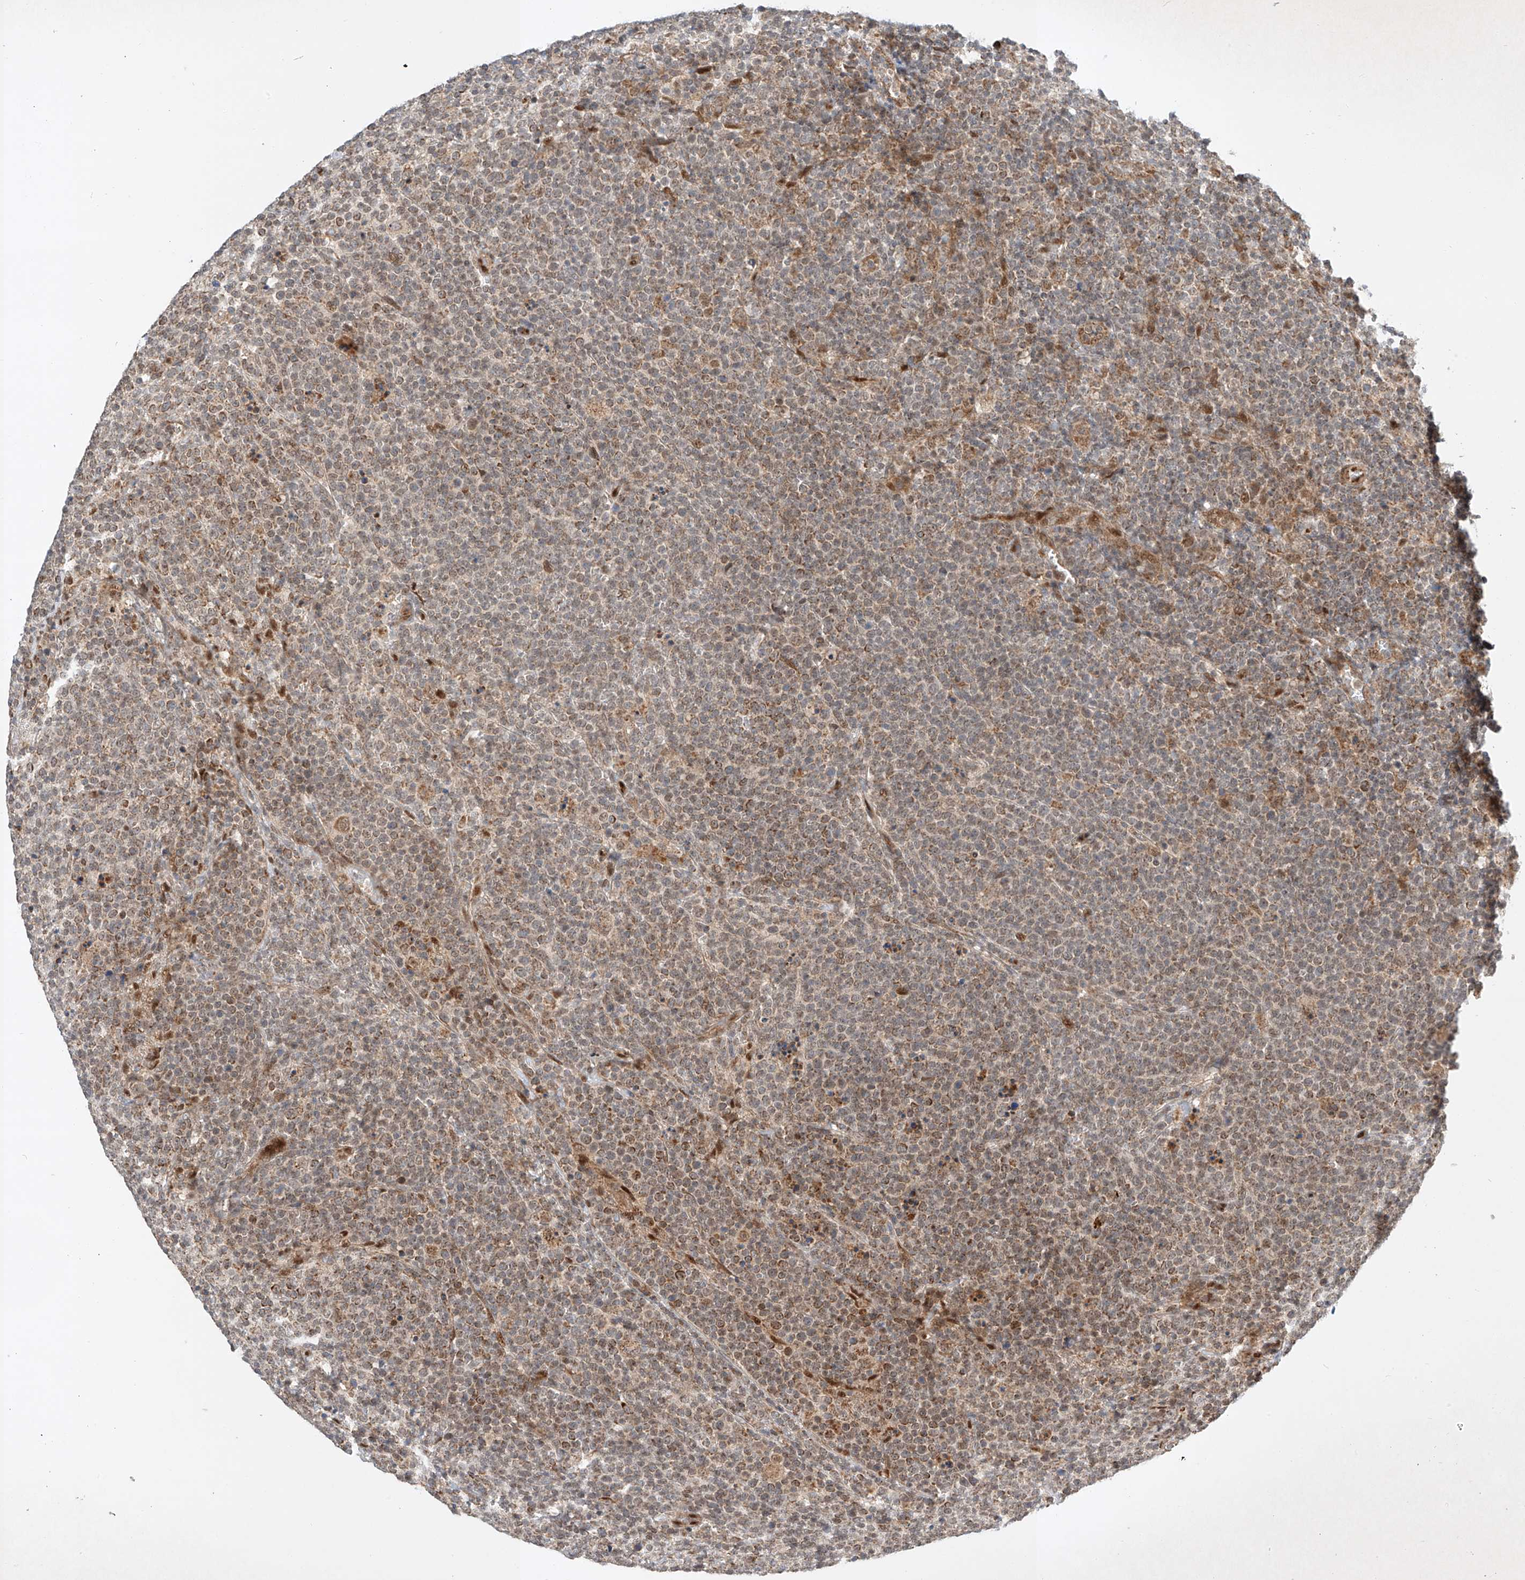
{"staining": {"intensity": "moderate", "quantity": "25%-75%", "location": "cytoplasmic/membranous"}, "tissue": "lymphoma", "cell_type": "Tumor cells", "image_type": "cancer", "snomed": [{"axis": "morphology", "description": "Malignant lymphoma, non-Hodgkin's type, High grade"}, {"axis": "topography", "description": "Lymph node"}], "caption": "Immunohistochemical staining of lymphoma shows medium levels of moderate cytoplasmic/membranous positivity in about 25%-75% of tumor cells.", "gene": "EPG5", "patient": {"sex": "male", "age": 61}}